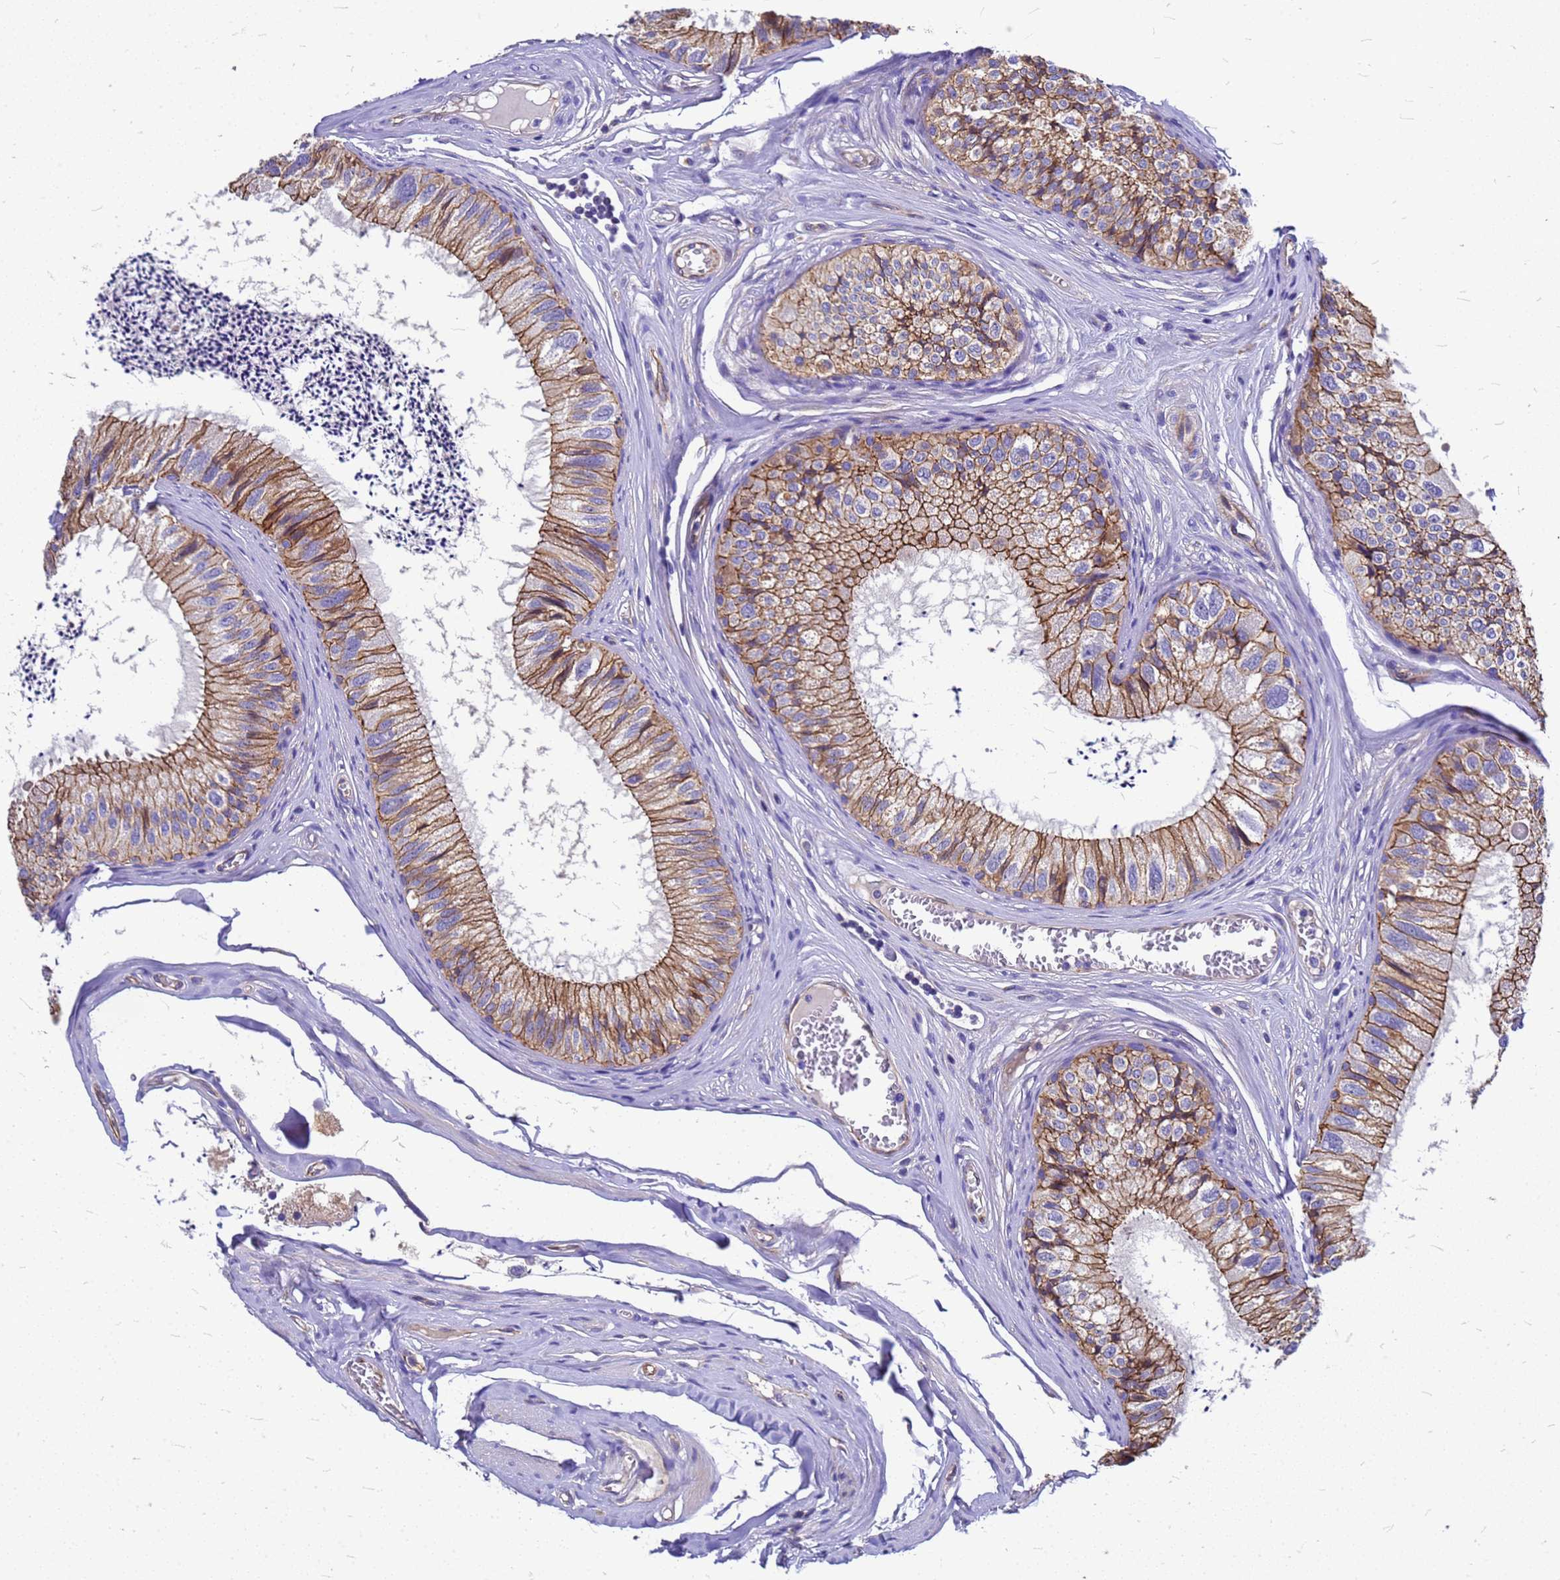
{"staining": {"intensity": "moderate", "quantity": ">75%", "location": "cytoplasmic/membranous"}, "tissue": "epididymis", "cell_type": "Glandular cells", "image_type": "normal", "snomed": [{"axis": "morphology", "description": "Normal tissue, NOS"}, {"axis": "topography", "description": "Epididymis"}], "caption": "Protein staining of benign epididymis shows moderate cytoplasmic/membranous positivity in about >75% of glandular cells. The staining was performed using DAB (3,3'-diaminobenzidine) to visualize the protein expression in brown, while the nuclei were stained in blue with hematoxylin (Magnification: 20x).", "gene": "FBXW5", "patient": {"sex": "male", "age": 79}}